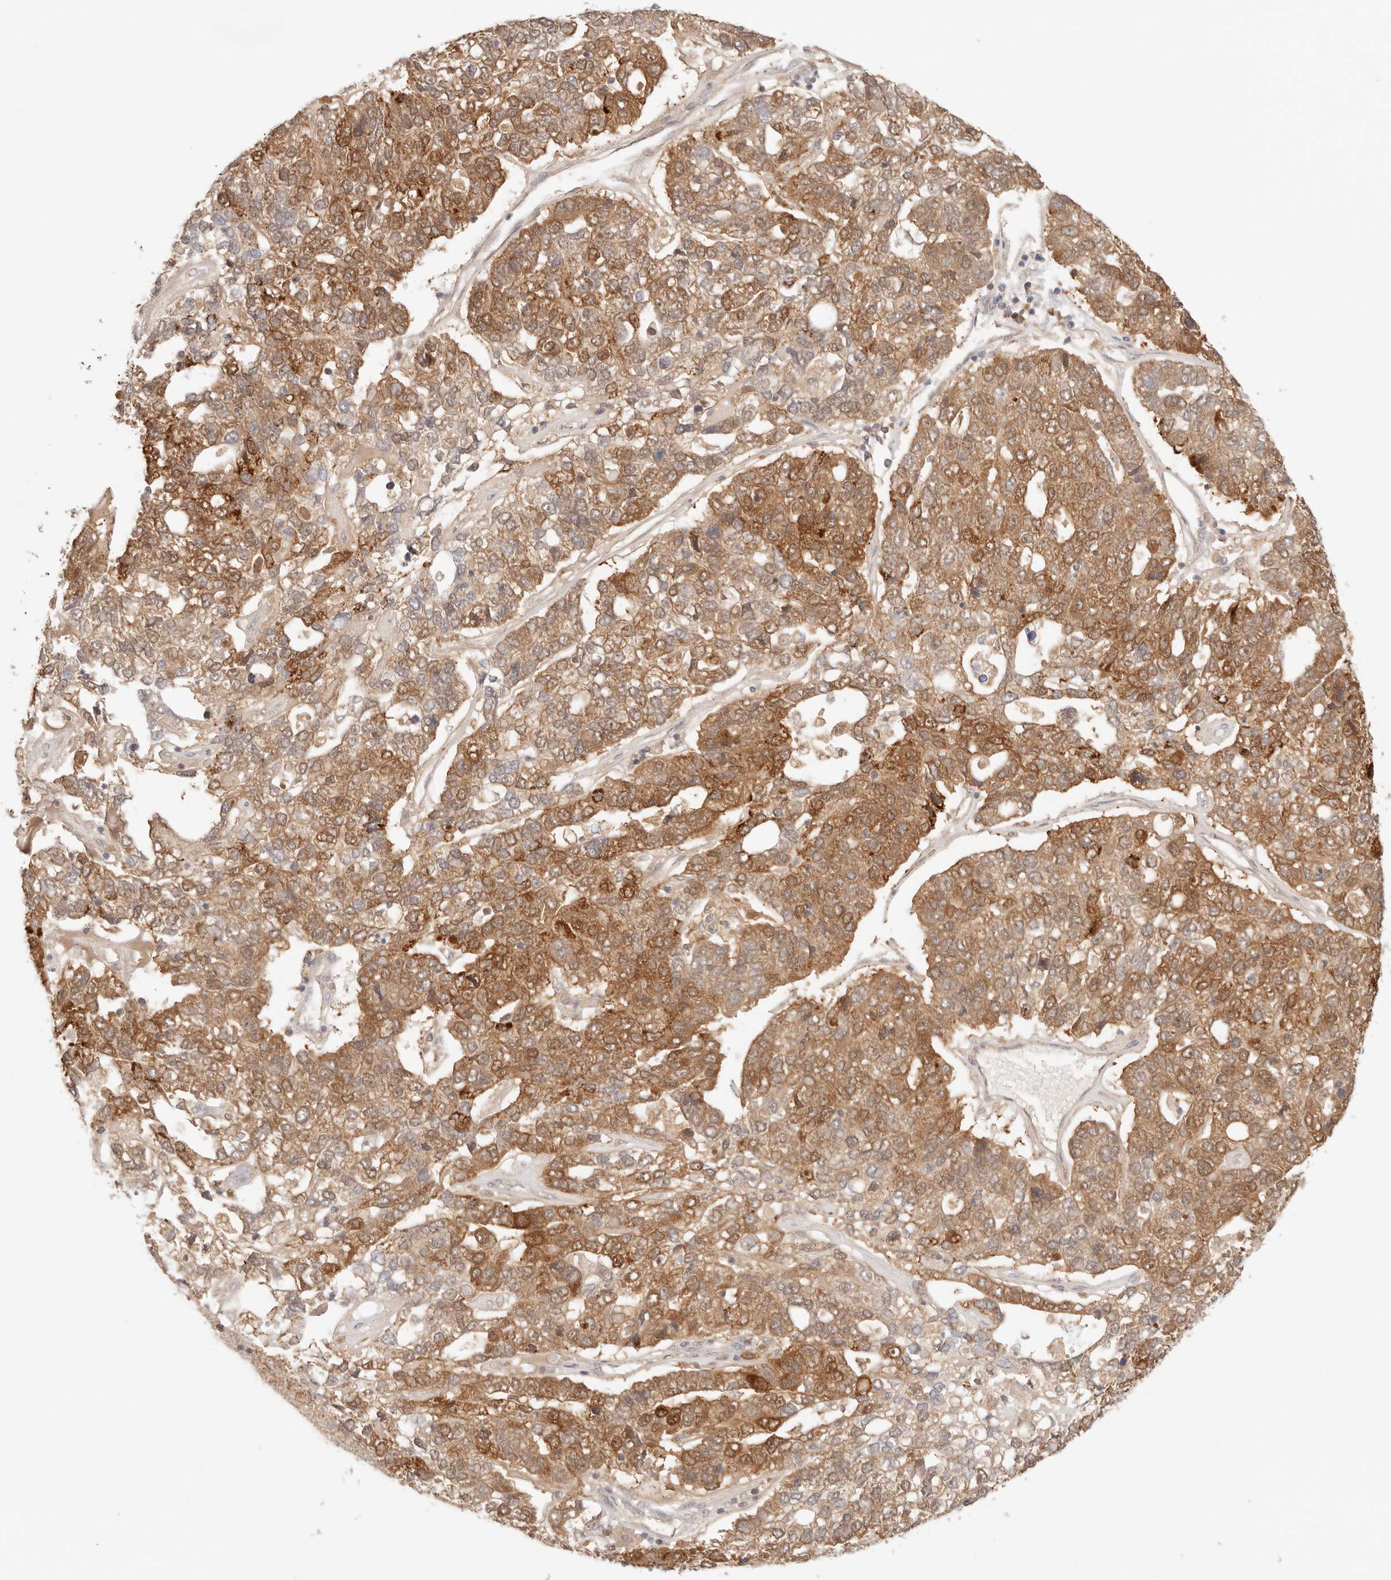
{"staining": {"intensity": "strong", "quantity": ">75%", "location": "cytoplasmic/membranous"}, "tissue": "pancreatic cancer", "cell_type": "Tumor cells", "image_type": "cancer", "snomed": [{"axis": "morphology", "description": "Adenocarcinoma, NOS"}, {"axis": "topography", "description": "Pancreas"}], "caption": "About >75% of tumor cells in human pancreatic cancer (adenocarcinoma) display strong cytoplasmic/membranous protein positivity as visualized by brown immunohistochemical staining.", "gene": "COA6", "patient": {"sex": "female", "age": 61}}